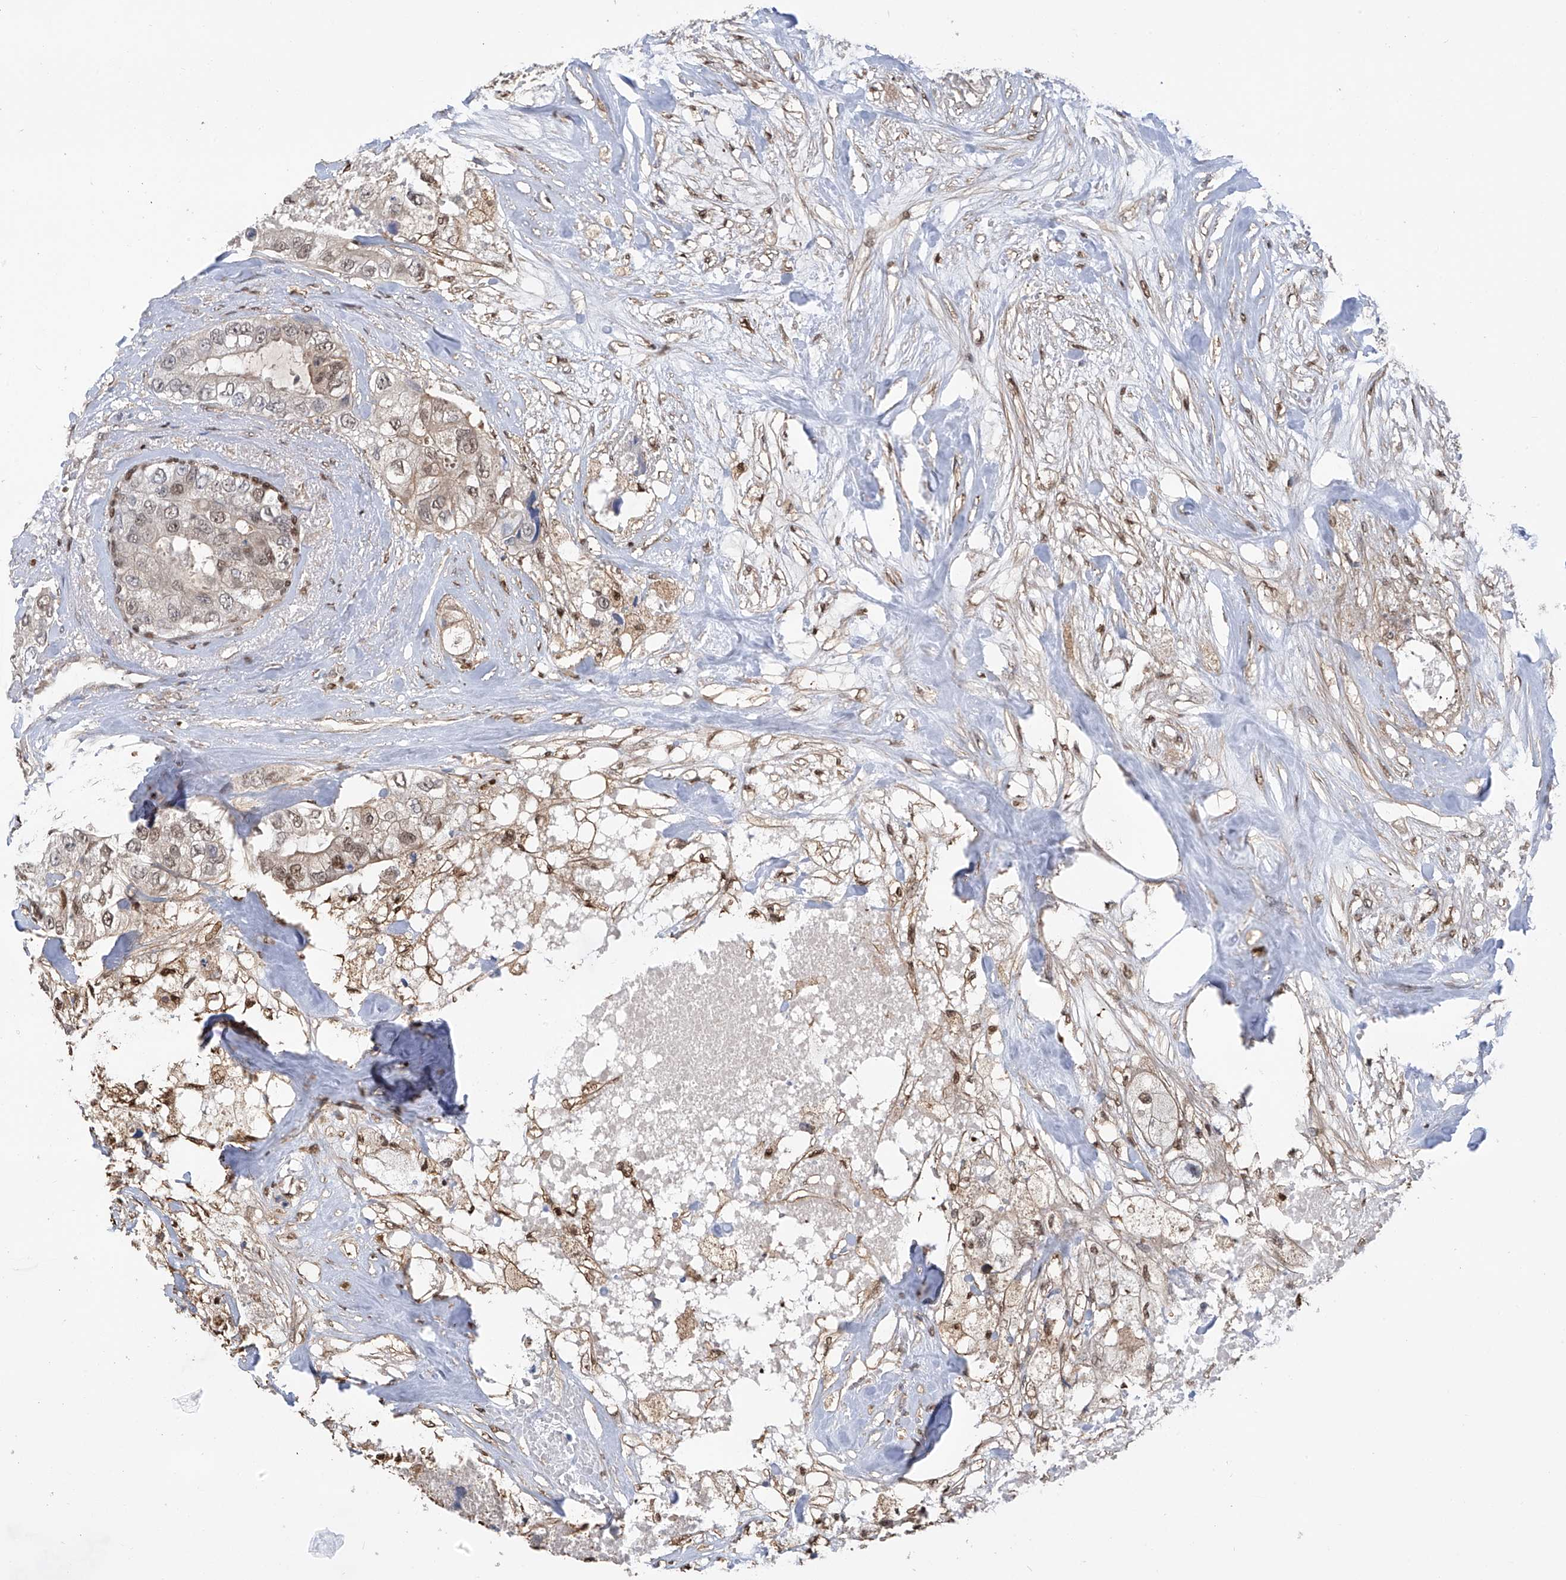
{"staining": {"intensity": "weak", "quantity": "25%-75%", "location": "nuclear"}, "tissue": "breast cancer", "cell_type": "Tumor cells", "image_type": "cancer", "snomed": [{"axis": "morphology", "description": "Duct carcinoma"}, {"axis": "topography", "description": "Breast"}], "caption": "Immunohistochemical staining of human breast cancer reveals weak nuclear protein positivity in approximately 25%-75% of tumor cells.", "gene": "PMM1", "patient": {"sex": "female", "age": 62}}